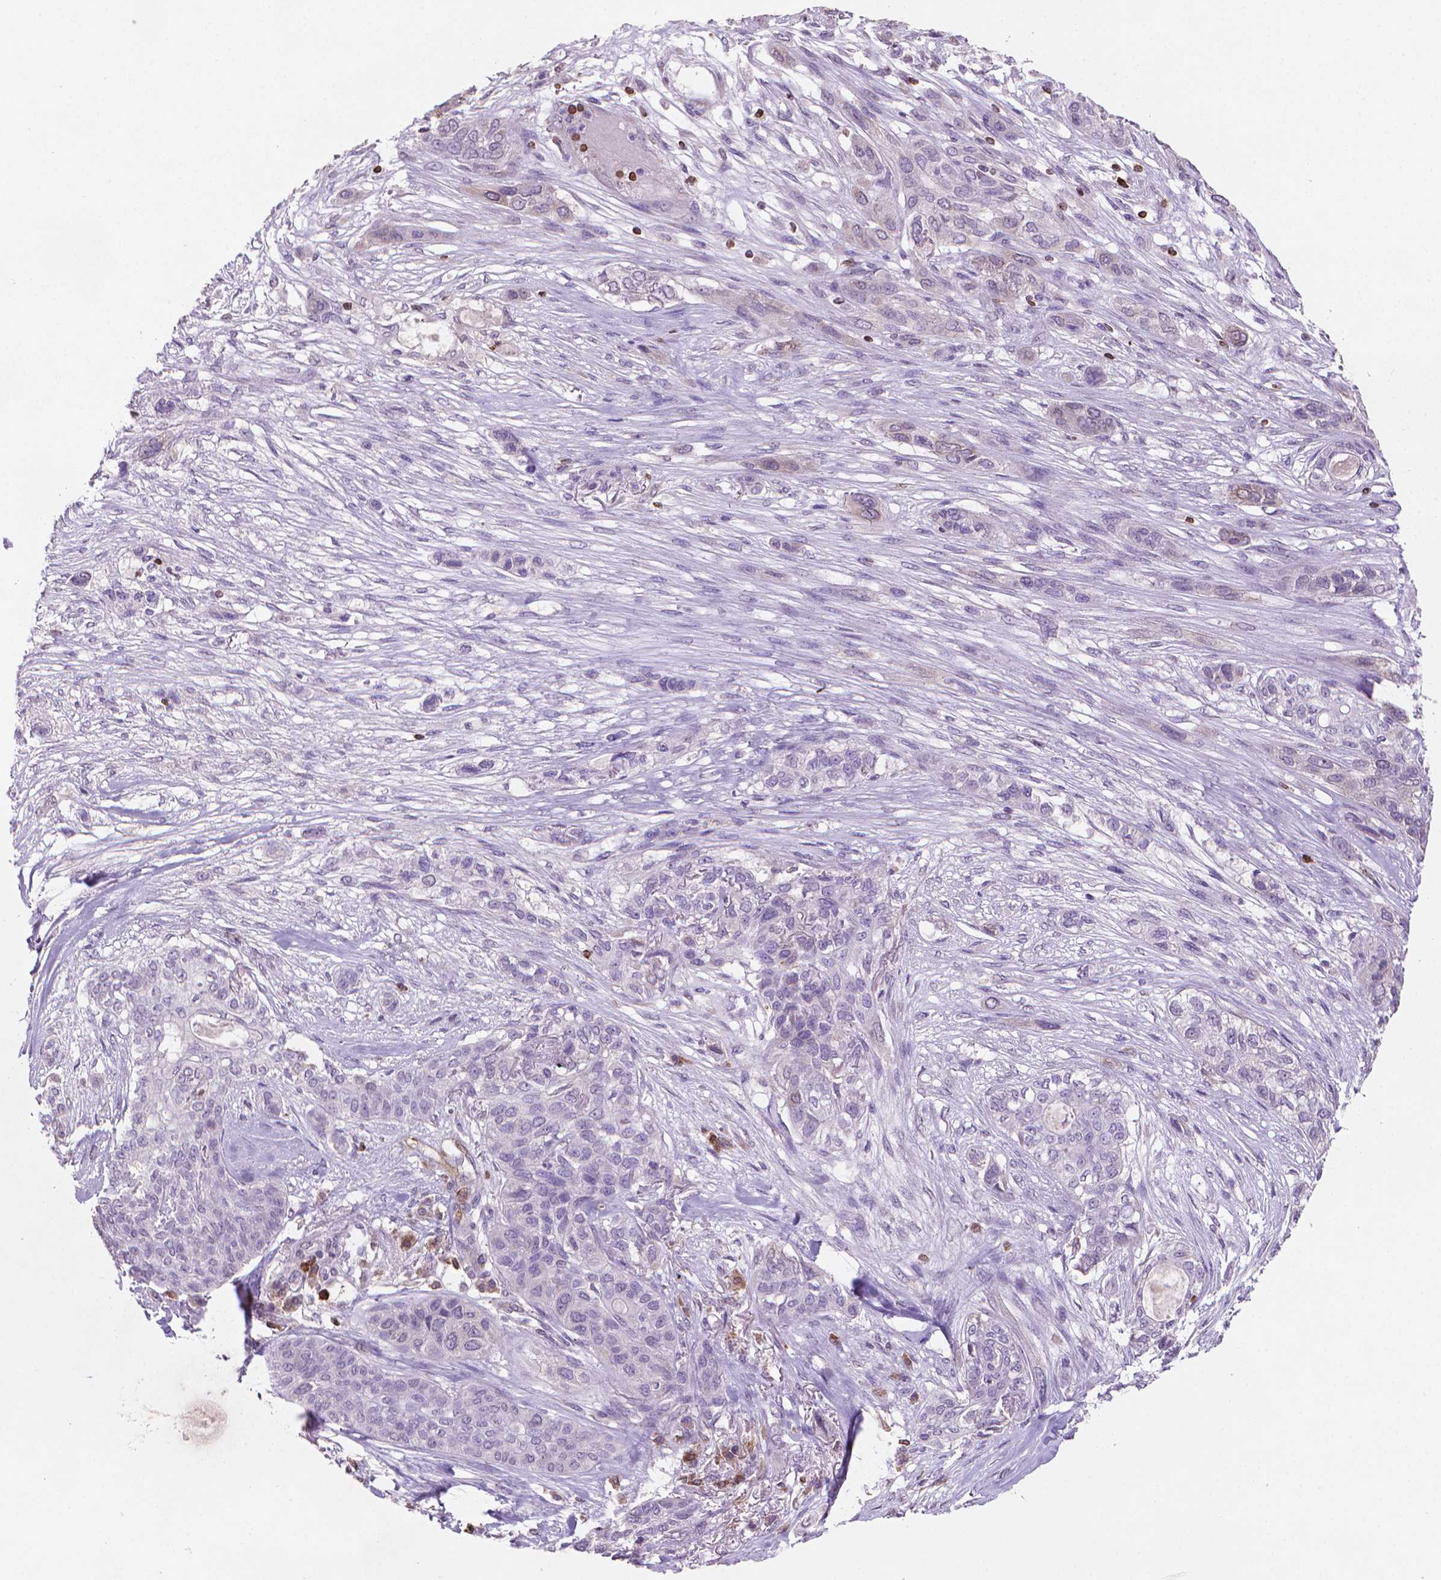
{"staining": {"intensity": "negative", "quantity": "none", "location": "none"}, "tissue": "lung cancer", "cell_type": "Tumor cells", "image_type": "cancer", "snomed": [{"axis": "morphology", "description": "Squamous cell carcinoma, NOS"}, {"axis": "topography", "description": "Lung"}], "caption": "The immunohistochemistry photomicrograph has no significant positivity in tumor cells of squamous cell carcinoma (lung) tissue. (Brightfield microscopy of DAB immunohistochemistry at high magnification).", "gene": "BCL2", "patient": {"sex": "female", "age": 70}}